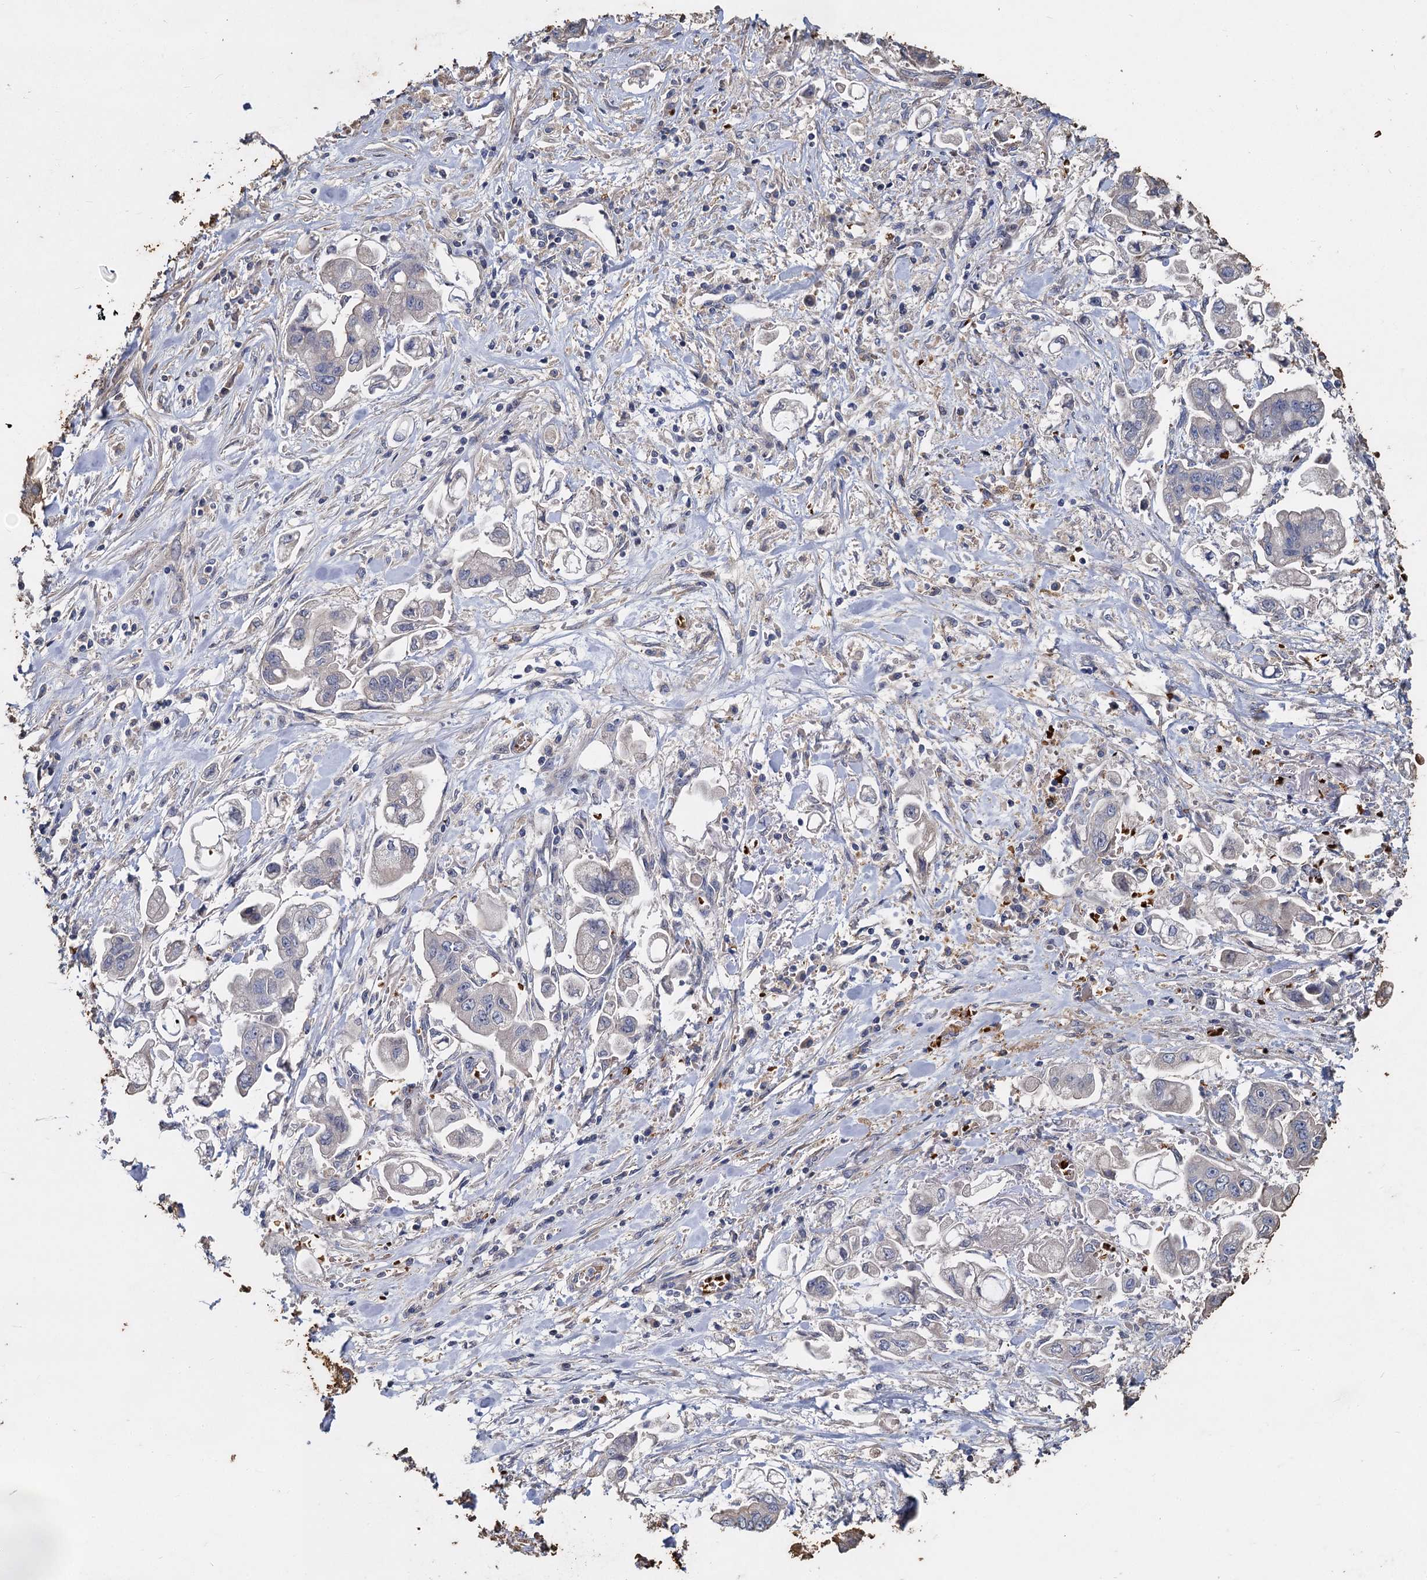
{"staining": {"intensity": "negative", "quantity": "none", "location": "none"}, "tissue": "stomach cancer", "cell_type": "Tumor cells", "image_type": "cancer", "snomed": [{"axis": "morphology", "description": "Adenocarcinoma, NOS"}, {"axis": "topography", "description": "Stomach"}], "caption": "Tumor cells show no significant positivity in stomach adenocarcinoma.", "gene": "TCTN2", "patient": {"sex": "male", "age": 62}}